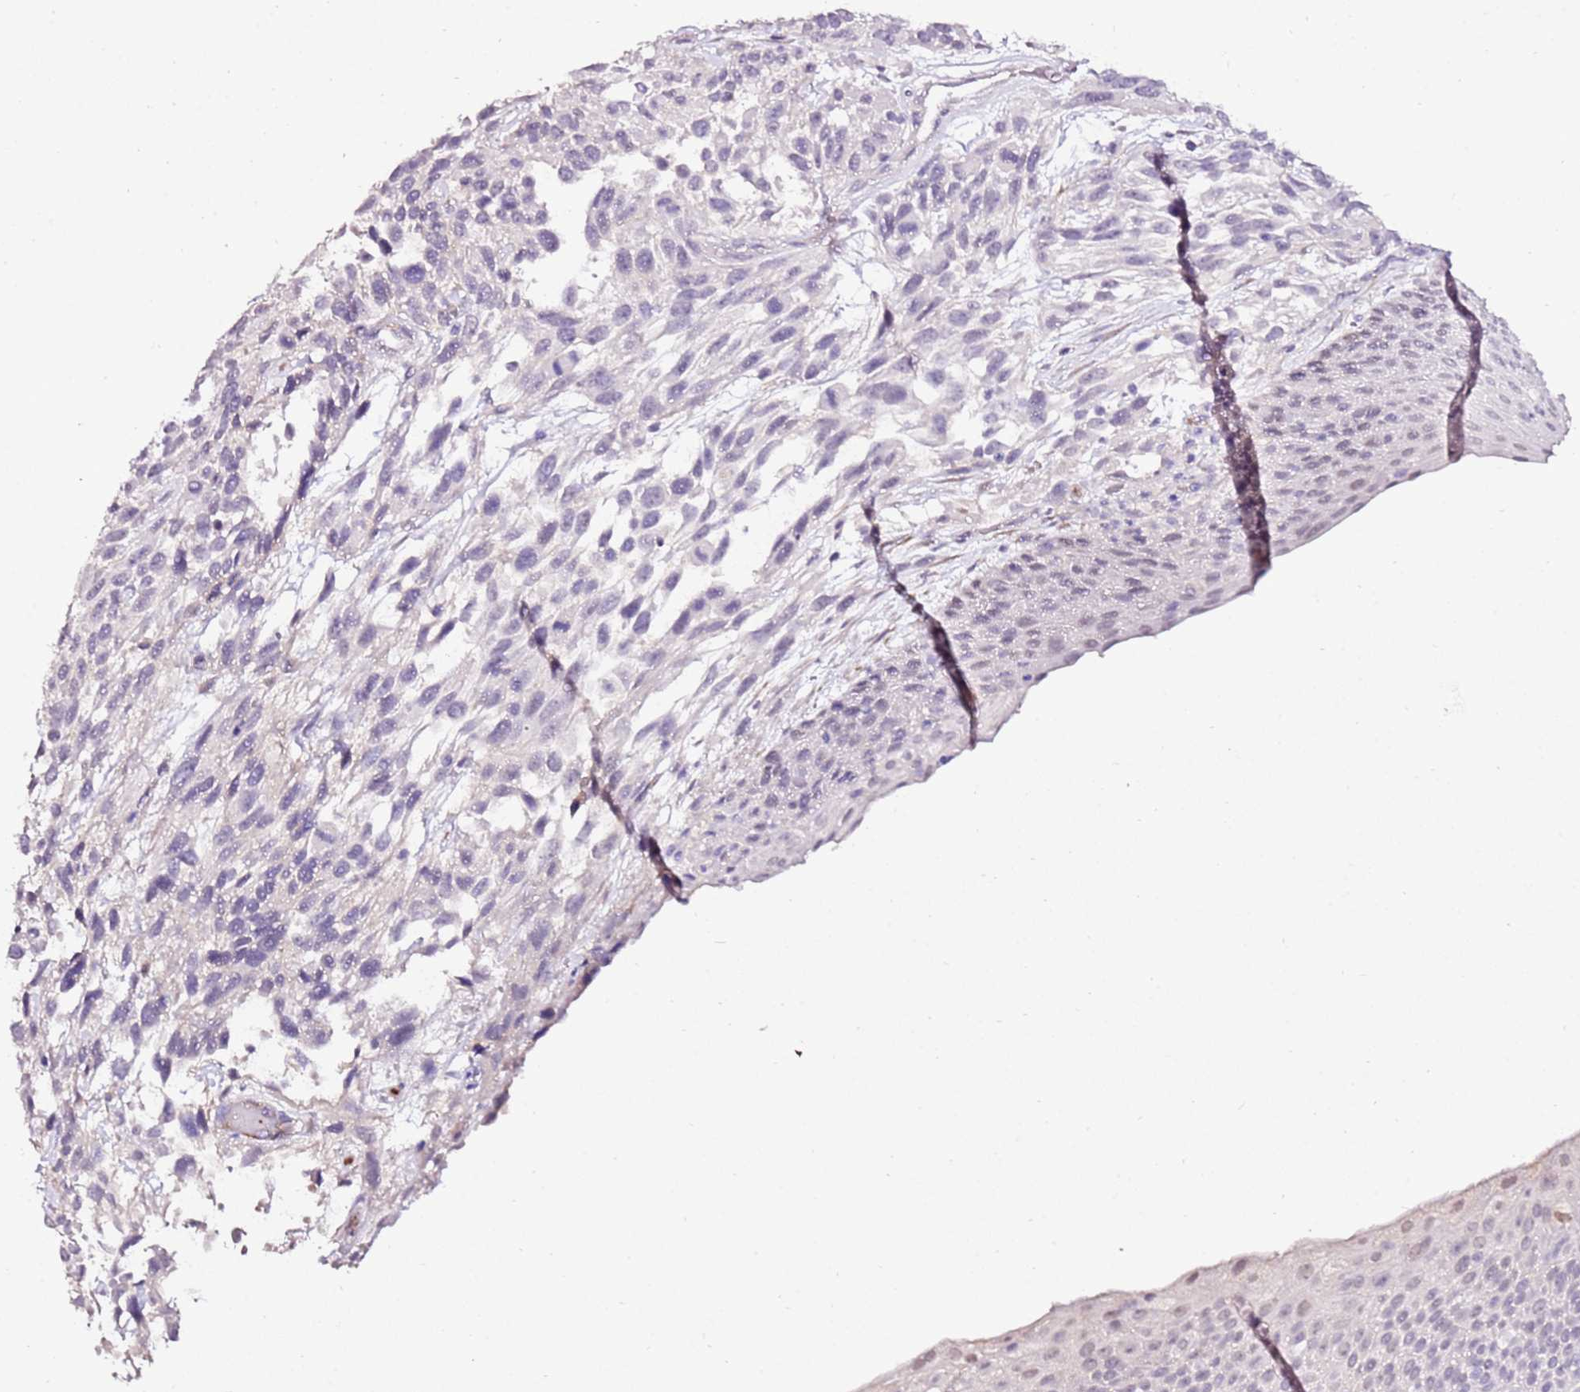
{"staining": {"intensity": "negative", "quantity": "none", "location": "none"}, "tissue": "urothelial cancer", "cell_type": "Tumor cells", "image_type": "cancer", "snomed": [{"axis": "morphology", "description": "Urothelial carcinoma, High grade"}, {"axis": "topography", "description": "Urinary bladder"}], "caption": "DAB immunohistochemical staining of high-grade urothelial carcinoma exhibits no significant positivity in tumor cells.", "gene": "ART5", "patient": {"sex": "female", "age": 70}}